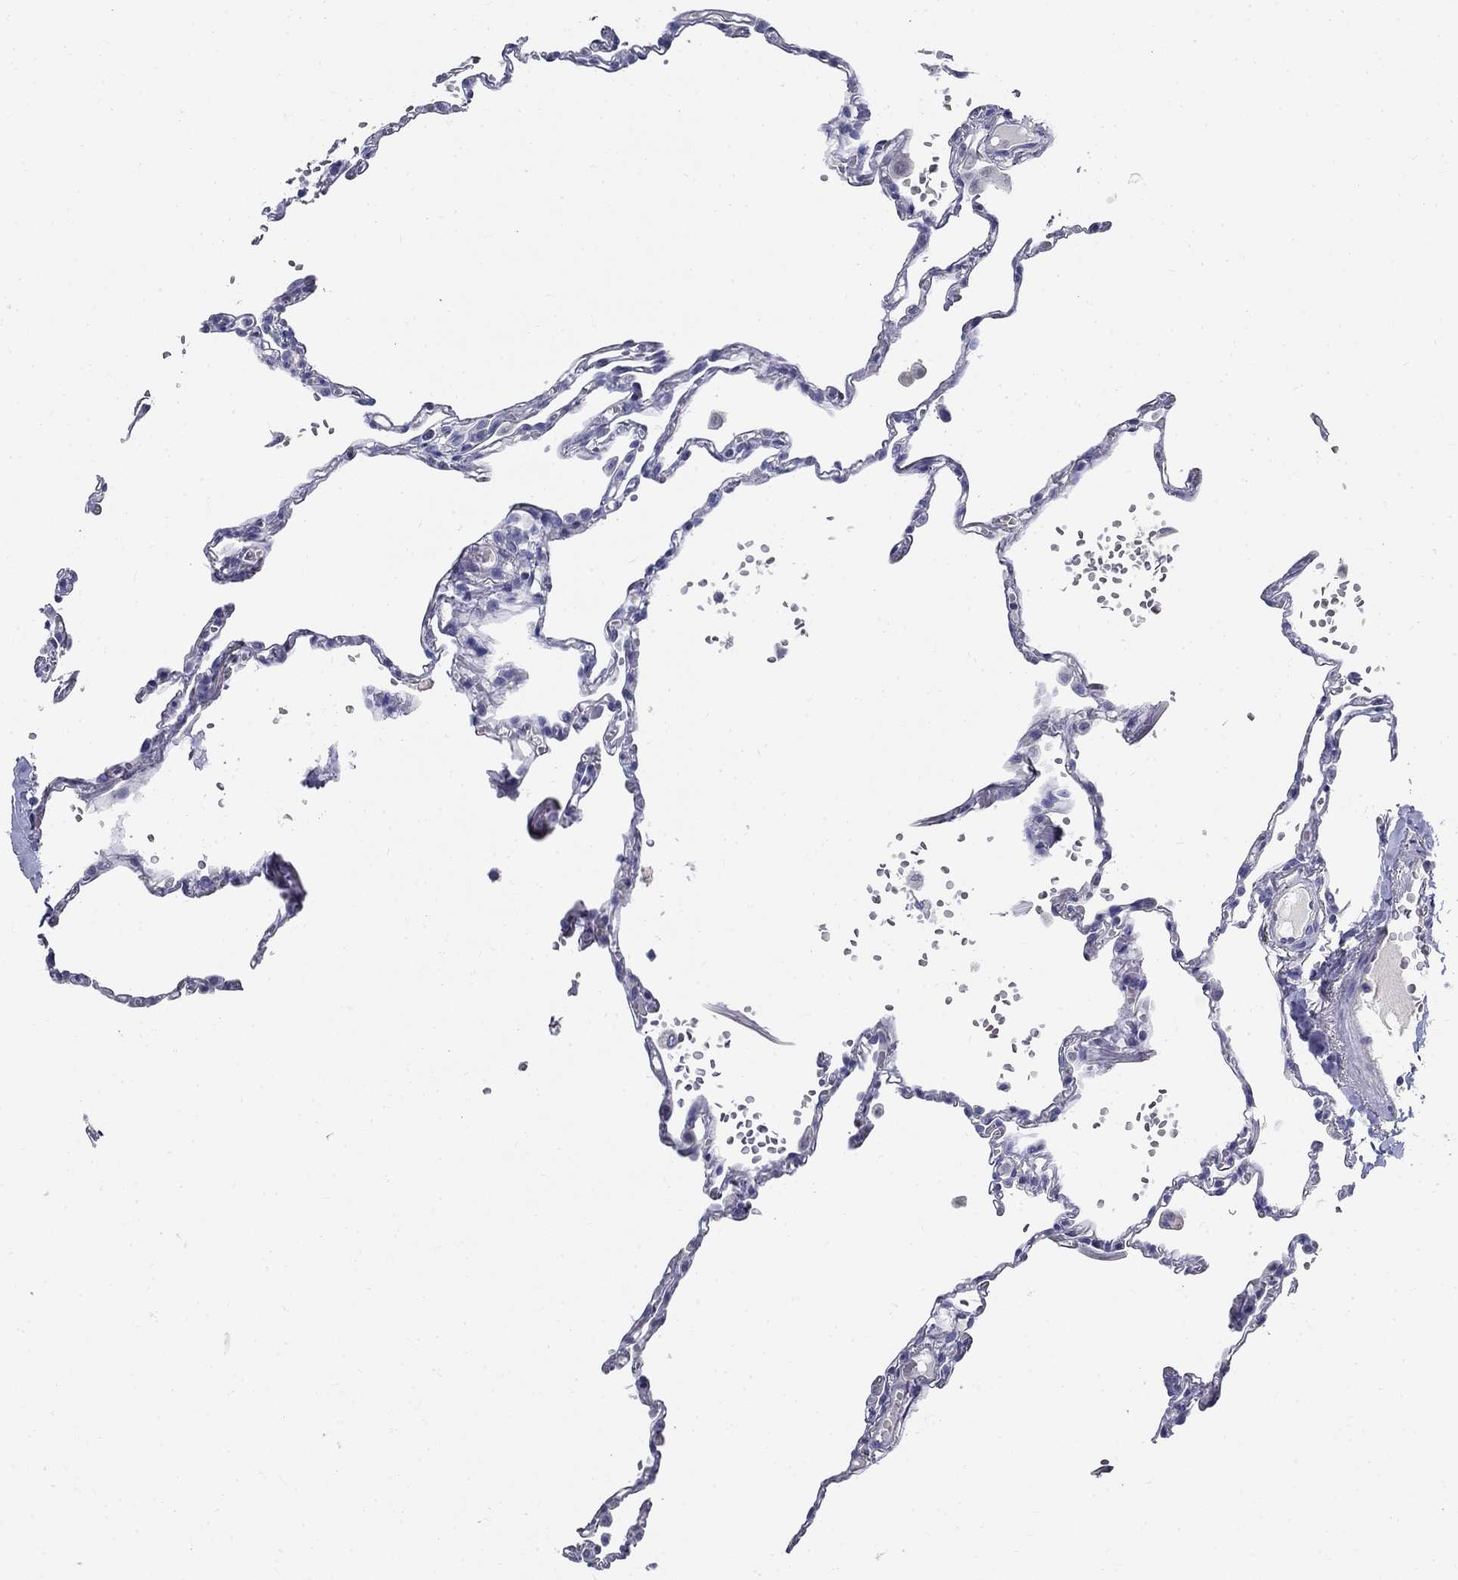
{"staining": {"intensity": "negative", "quantity": "none", "location": "none"}, "tissue": "lung", "cell_type": "Alveolar cells", "image_type": "normal", "snomed": [{"axis": "morphology", "description": "Normal tissue, NOS"}, {"axis": "topography", "description": "Lung"}], "caption": "This image is of unremarkable lung stained with immunohistochemistry to label a protein in brown with the nuclei are counter-stained blue. There is no staining in alveolar cells. Nuclei are stained in blue.", "gene": "ENSG00000290147", "patient": {"sex": "male", "age": 78}}